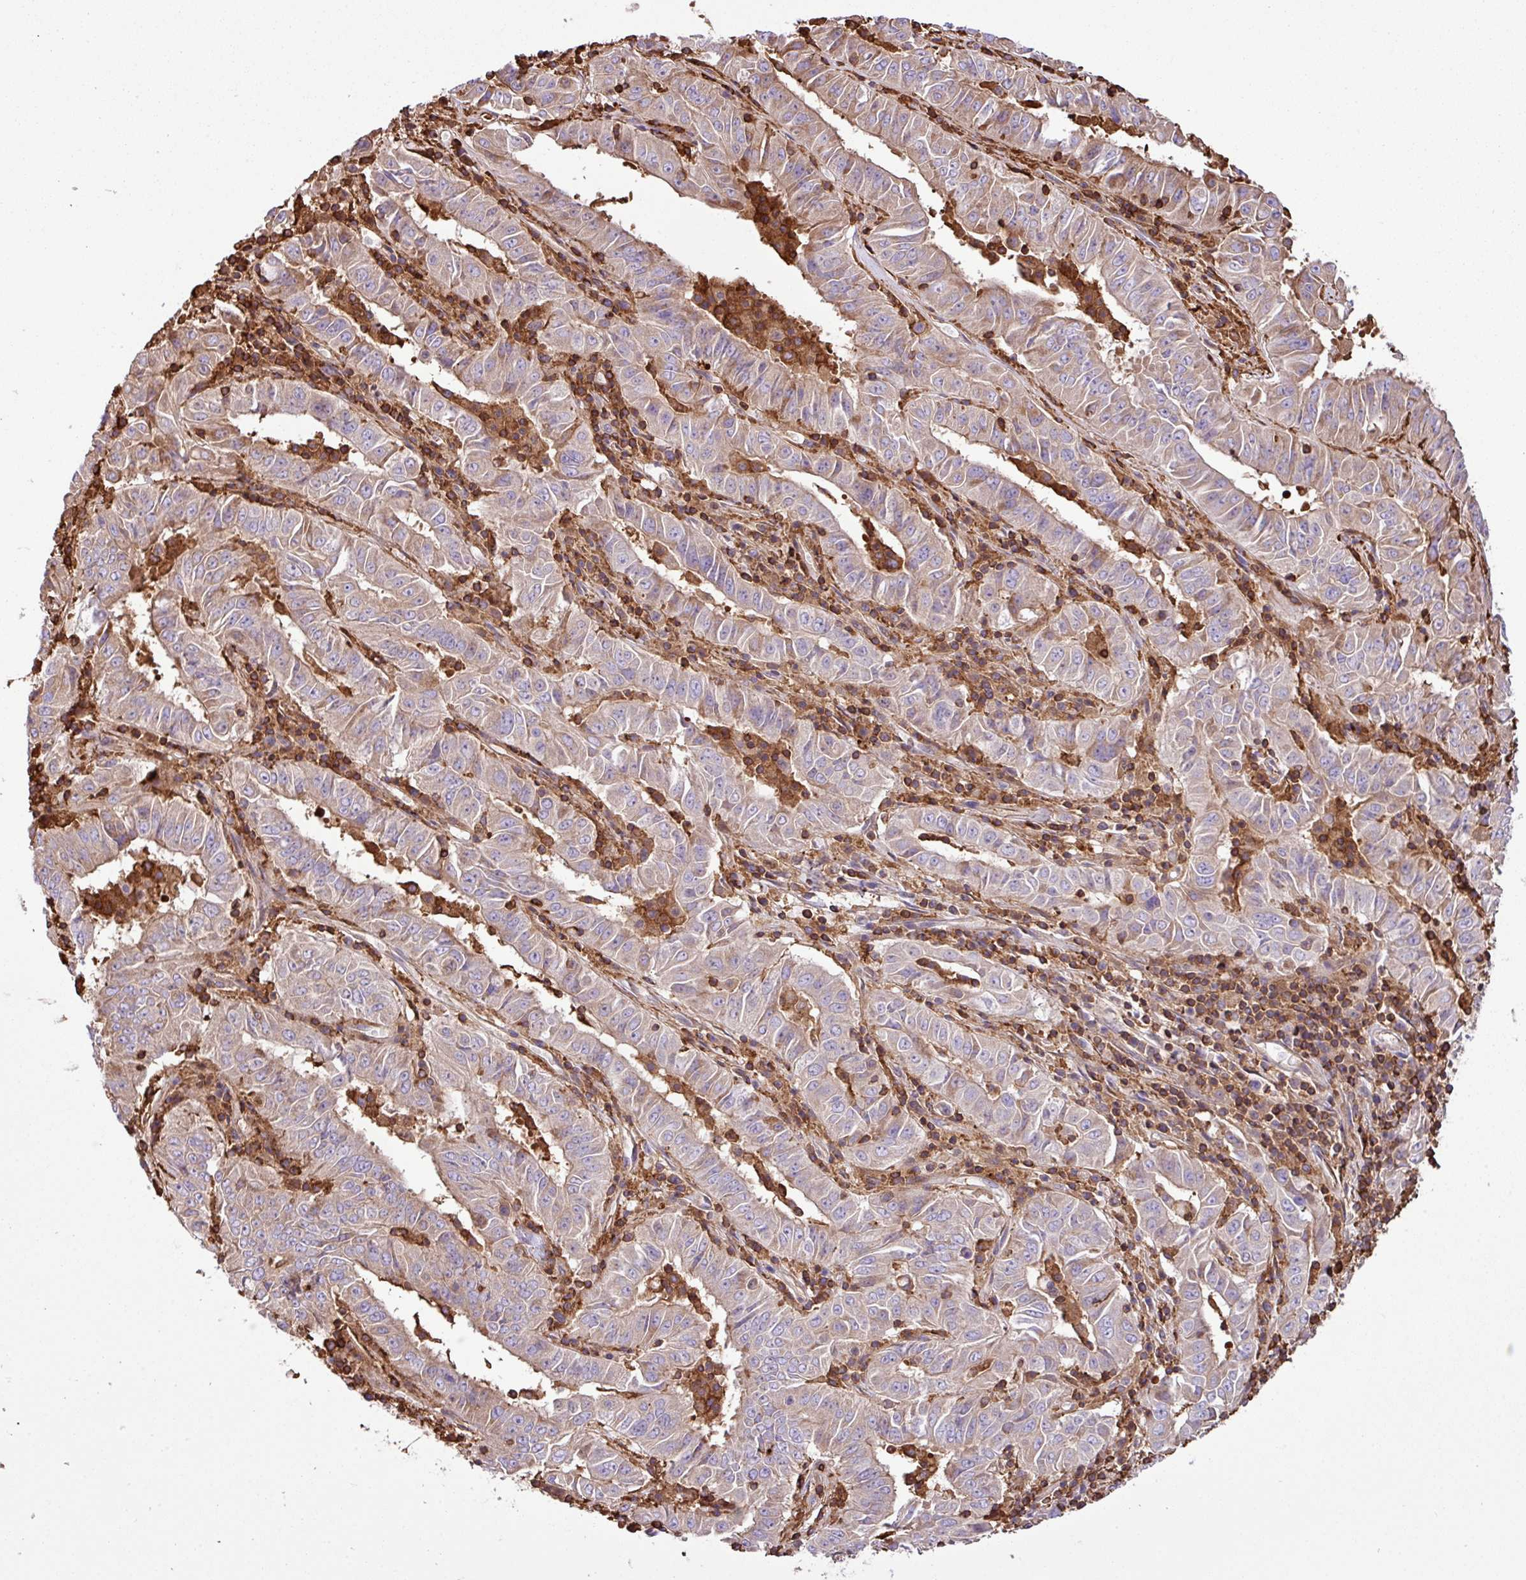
{"staining": {"intensity": "weak", "quantity": ">75%", "location": "cytoplasmic/membranous"}, "tissue": "pancreatic cancer", "cell_type": "Tumor cells", "image_type": "cancer", "snomed": [{"axis": "morphology", "description": "Adenocarcinoma, NOS"}, {"axis": "topography", "description": "Pancreas"}], "caption": "This is an image of immunohistochemistry staining of pancreatic cancer, which shows weak expression in the cytoplasmic/membranous of tumor cells.", "gene": "PGAP6", "patient": {"sex": "male", "age": 63}}